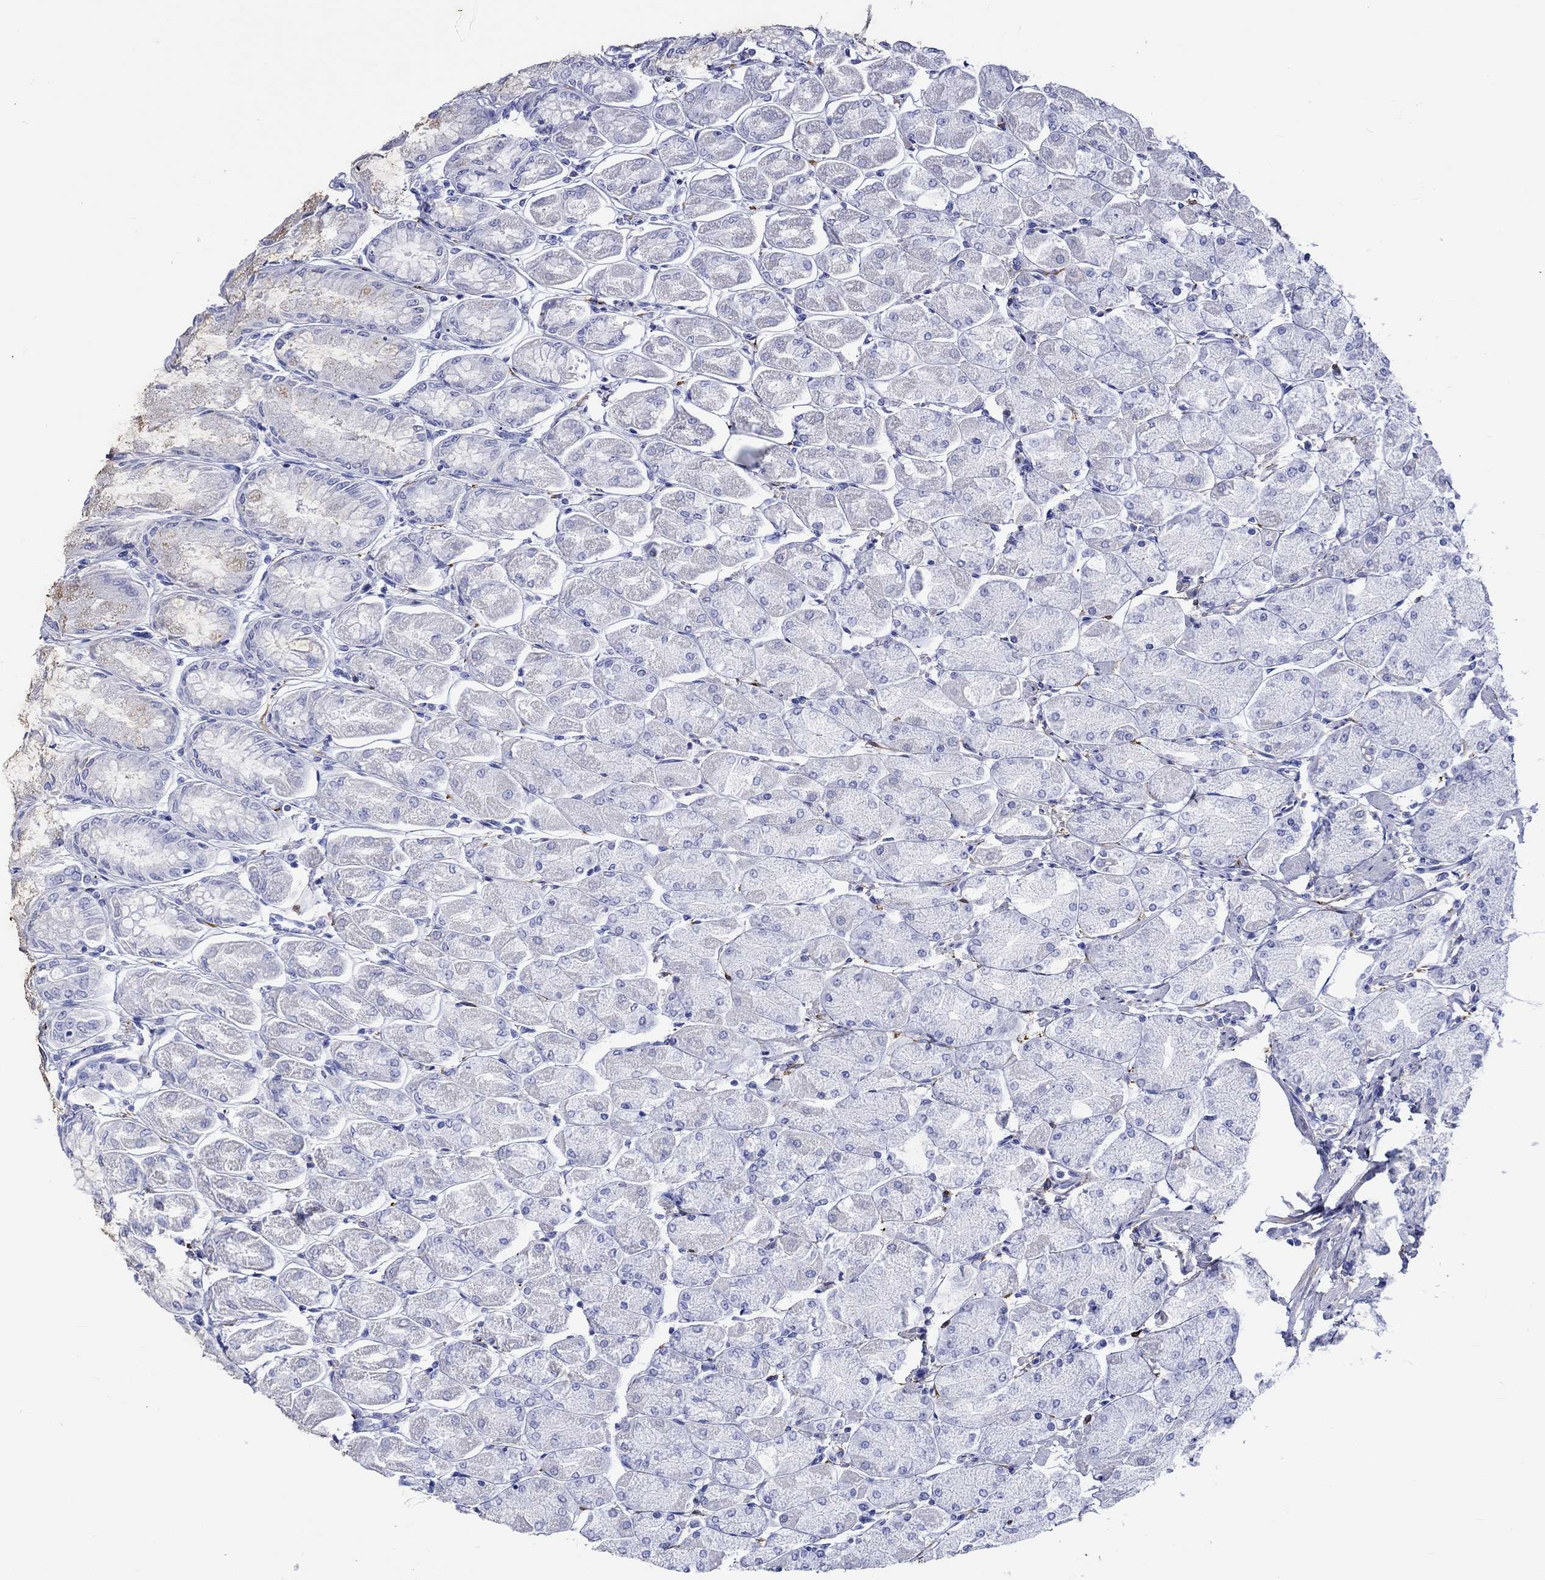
{"staining": {"intensity": "negative", "quantity": "none", "location": "none"}, "tissue": "stomach", "cell_type": "Glandular cells", "image_type": "normal", "snomed": [{"axis": "morphology", "description": "Normal tissue, NOS"}, {"axis": "topography", "description": "Stomach, upper"}], "caption": "Immunohistochemistry histopathology image of benign human stomach stained for a protein (brown), which exhibits no expression in glandular cells.", "gene": "CRYAB", "patient": {"sex": "male", "age": 60}}